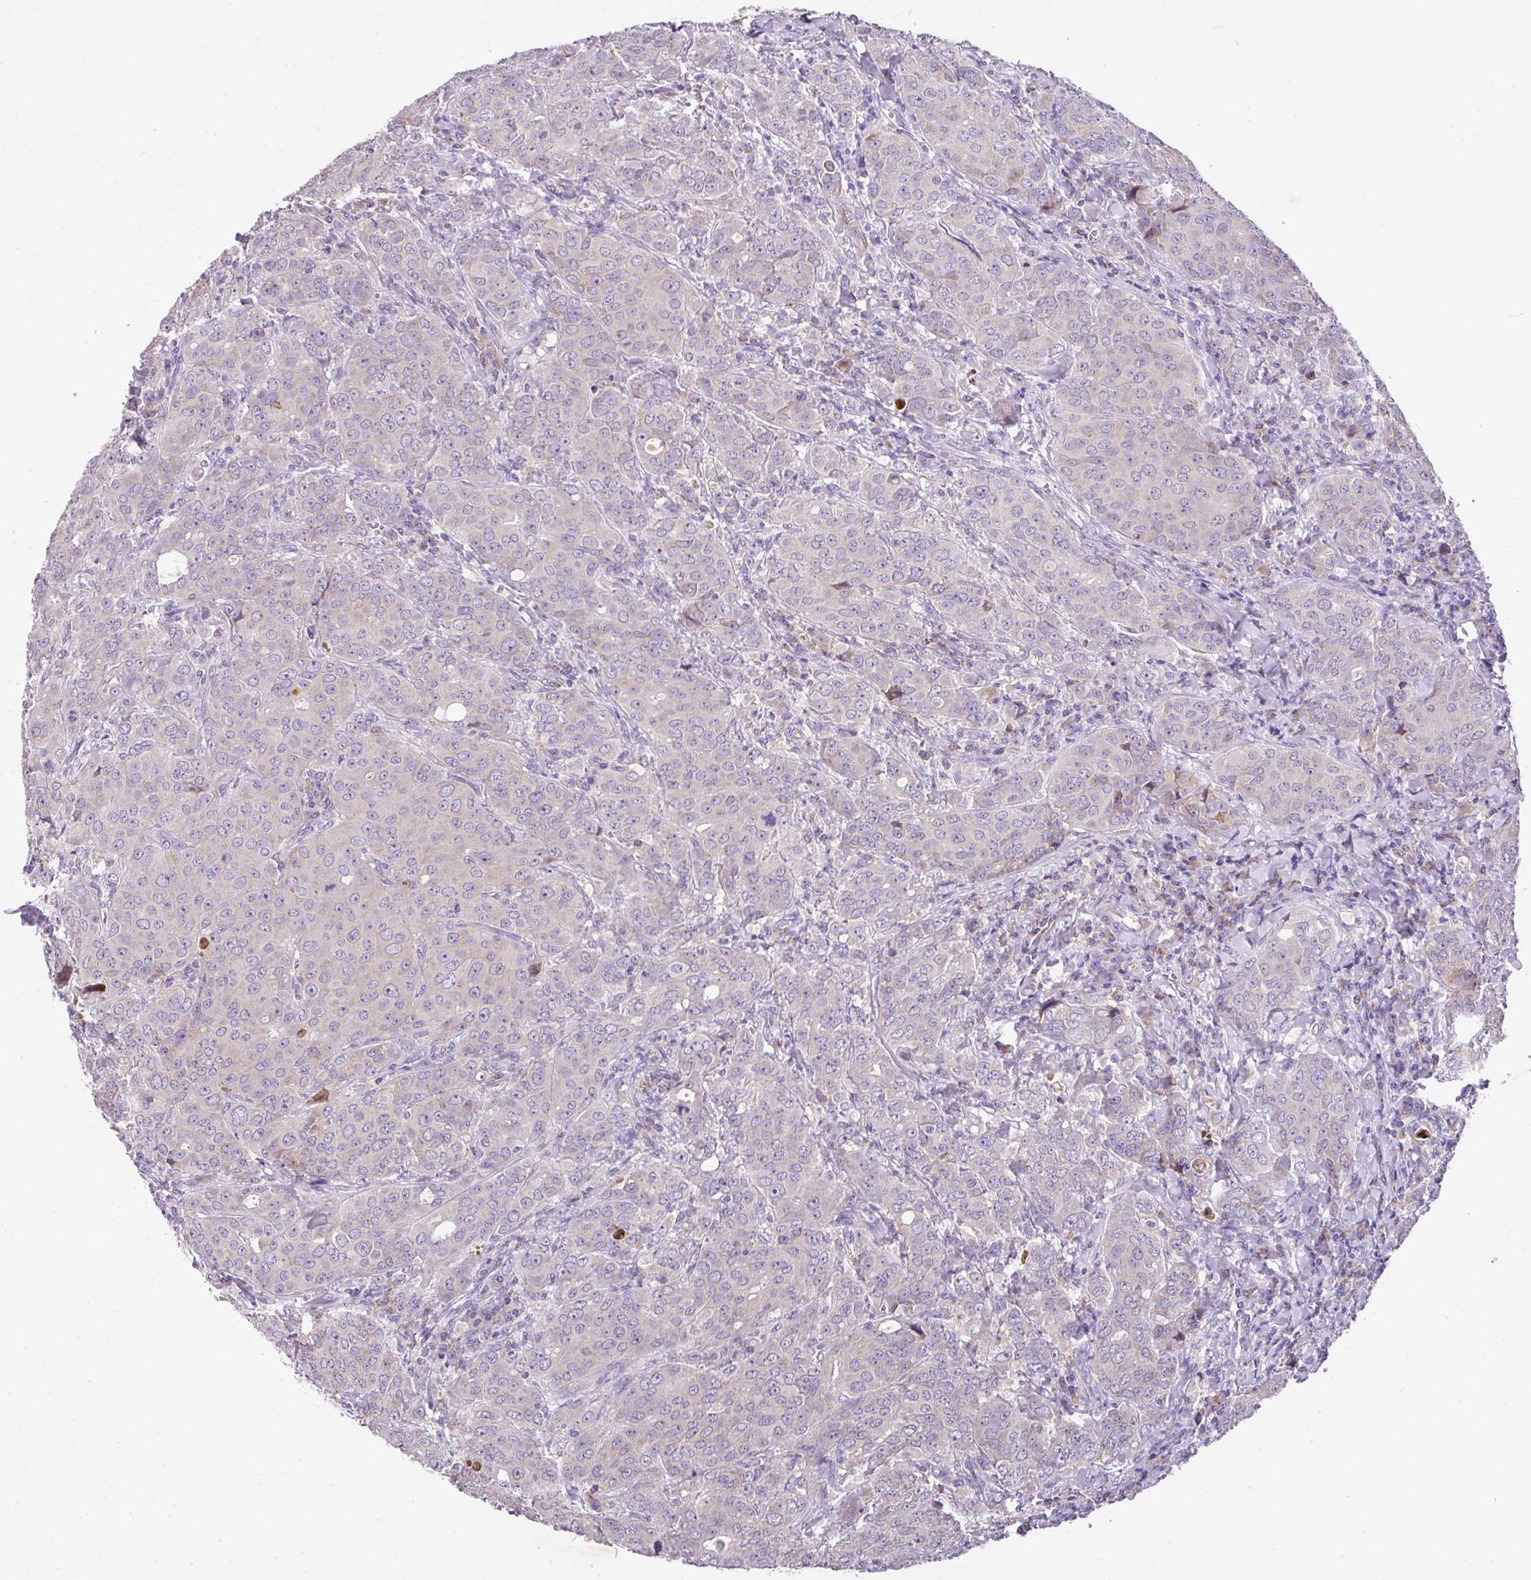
{"staining": {"intensity": "negative", "quantity": "none", "location": "none"}, "tissue": "breast cancer", "cell_type": "Tumor cells", "image_type": "cancer", "snomed": [{"axis": "morphology", "description": "Duct carcinoma"}, {"axis": "topography", "description": "Breast"}], "caption": "High magnification brightfield microscopy of breast cancer stained with DAB (3,3'-diaminobenzidine) (brown) and counterstained with hematoxylin (blue): tumor cells show no significant staining.", "gene": "ANXA2R", "patient": {"sex": "female", "age": 43}}